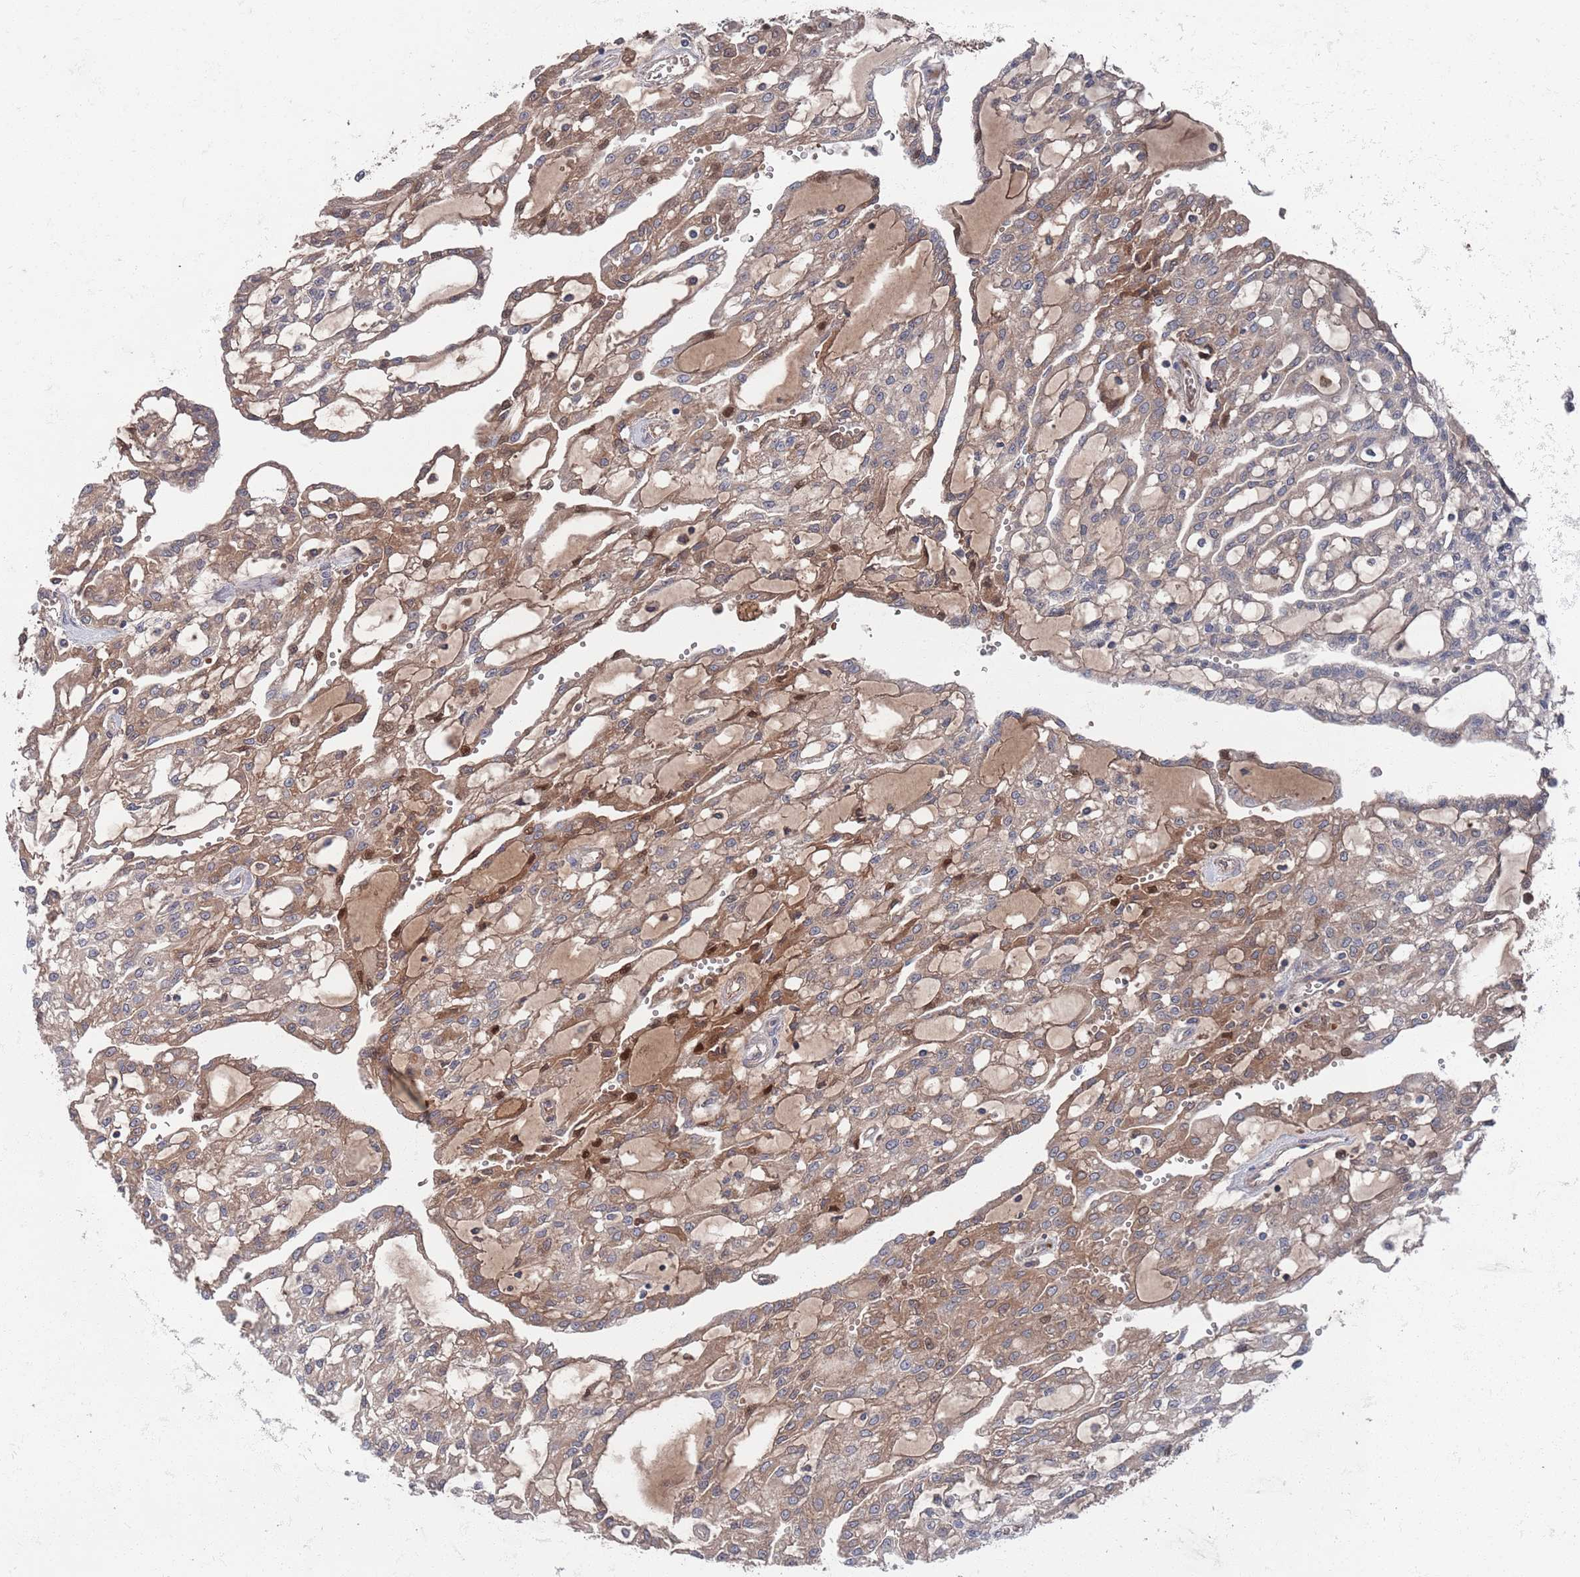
{"staining": {"intensity": "weak", "quantity": "25%-75%", "location": "cytoplasmic/membranous"}, "tissue": "renal cancer", "cell_type": "Tumor cells", "image_type": "cancer", "snomed": [{"axis": "morphology", "description": "Adenocarcinoma, NOS"}, {"axis": "topography", "description": "Kidney"}], "caption": "This is a photomicrograph of immunohistochemistry (IHC) staining of renal adenocarcinoma, which shows weak staining in the cytoplasmic/membranous of tumor cells.", "gene": "PLEKHA4", "patient": {"sex": "male", "age": 63}}